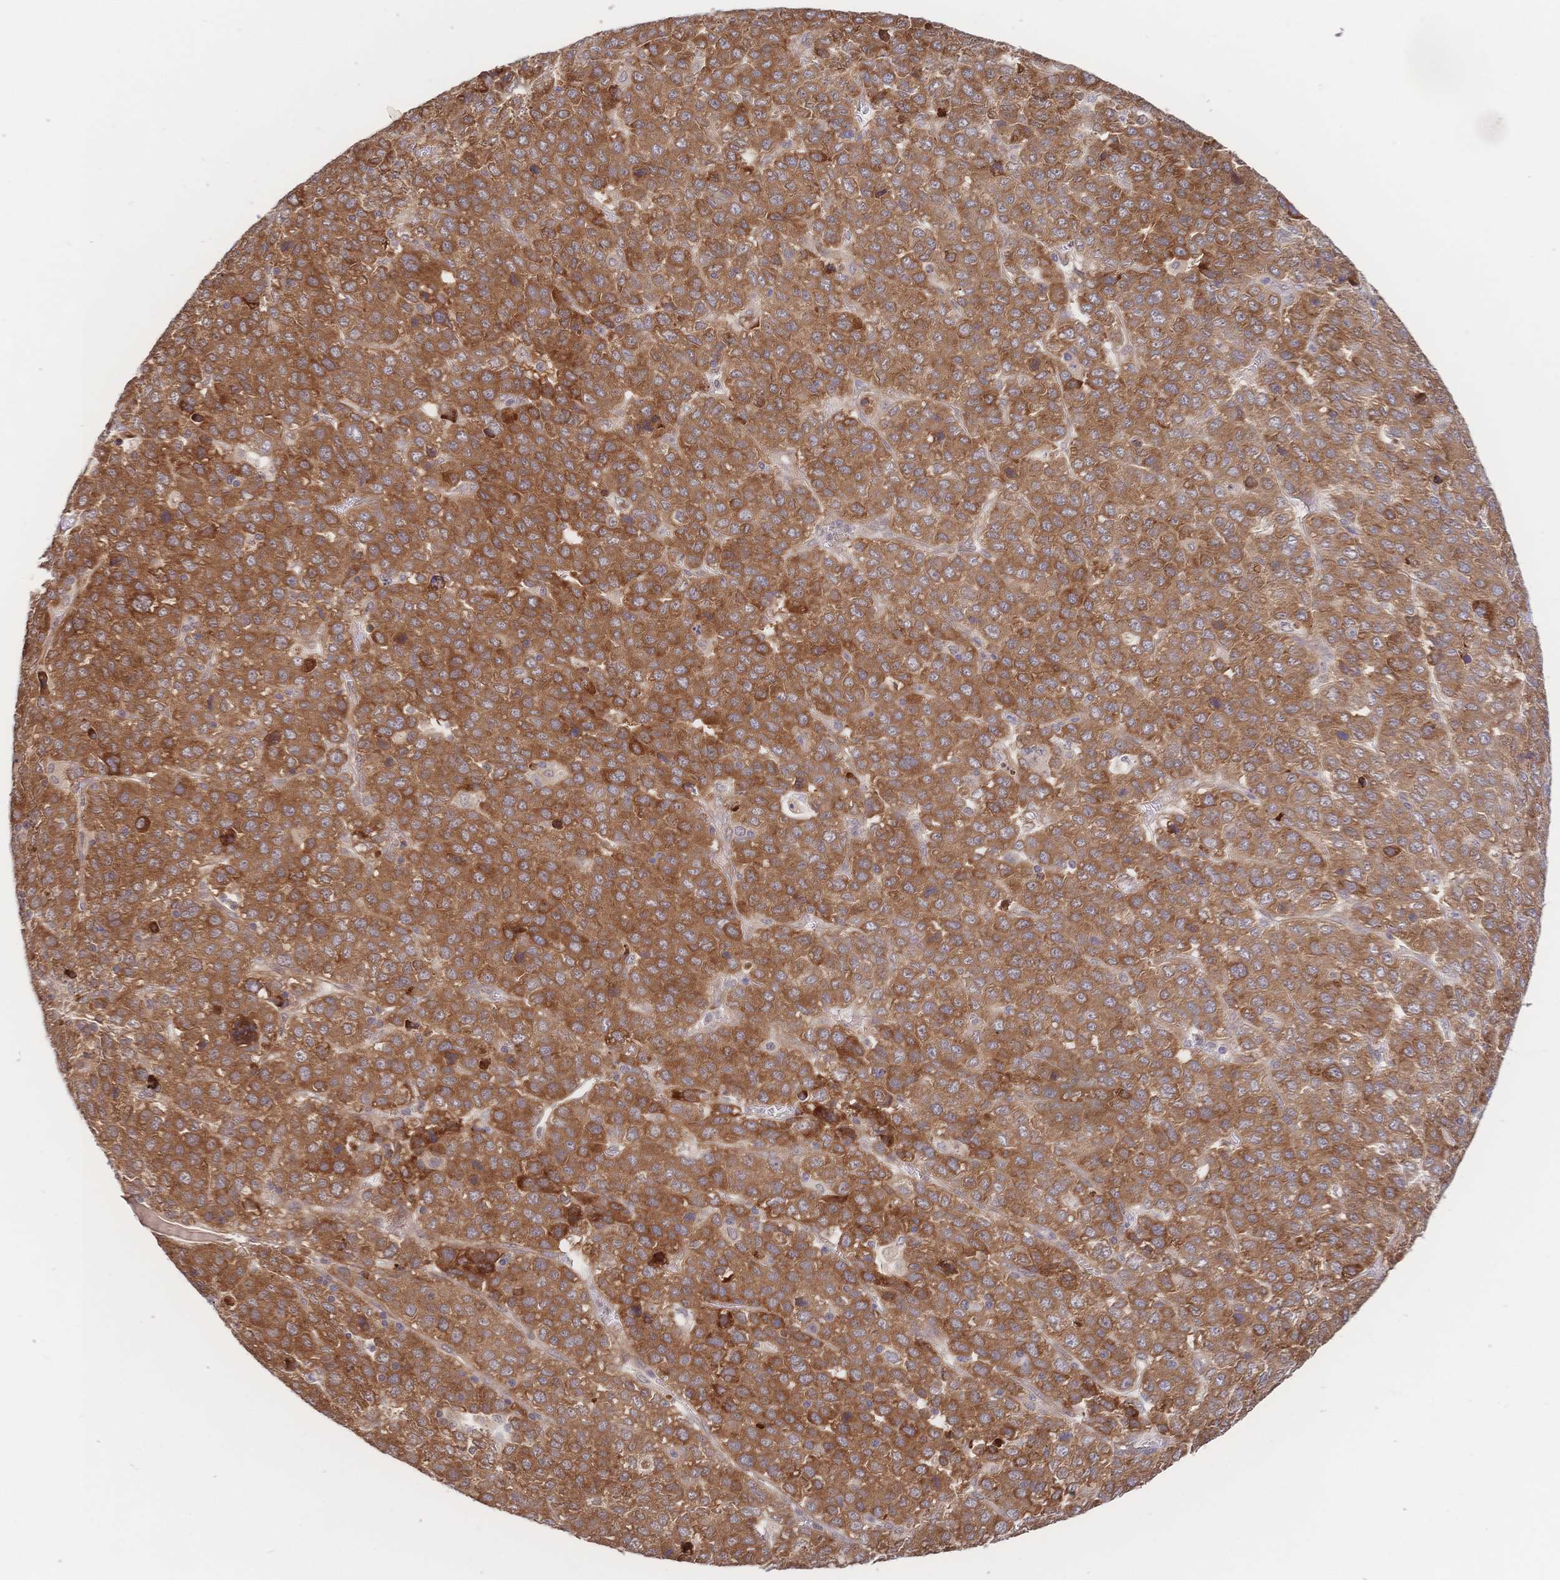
{"staining": {"intensity": "moderate", "quantity": ">75%", "location": "cytoplasmic/membranous"}, "tissue": "liver cancer", "cell_type": "Tumor cells", "image_type": "cancer", "snomed": [{"axis": "morphology", "description": "Carcinoma, Hepatocellular, NOS"}, {"axis": "topography", "description": "Liver"}], "caption": "DAB (3,3'-diaminobenzidine) immunohistochemical staining of human hepatocellular carcinoma (liver) shows moderate cytoplasmic/membranous protein positivity in approximately >75% of tumor cells. (Stains: DAB in brown, nuclei in blue, Microscopy: brightfield microscopy at high magnification).", "gene": "LMO4", "patient": {"sex": "male", "age": 69}}